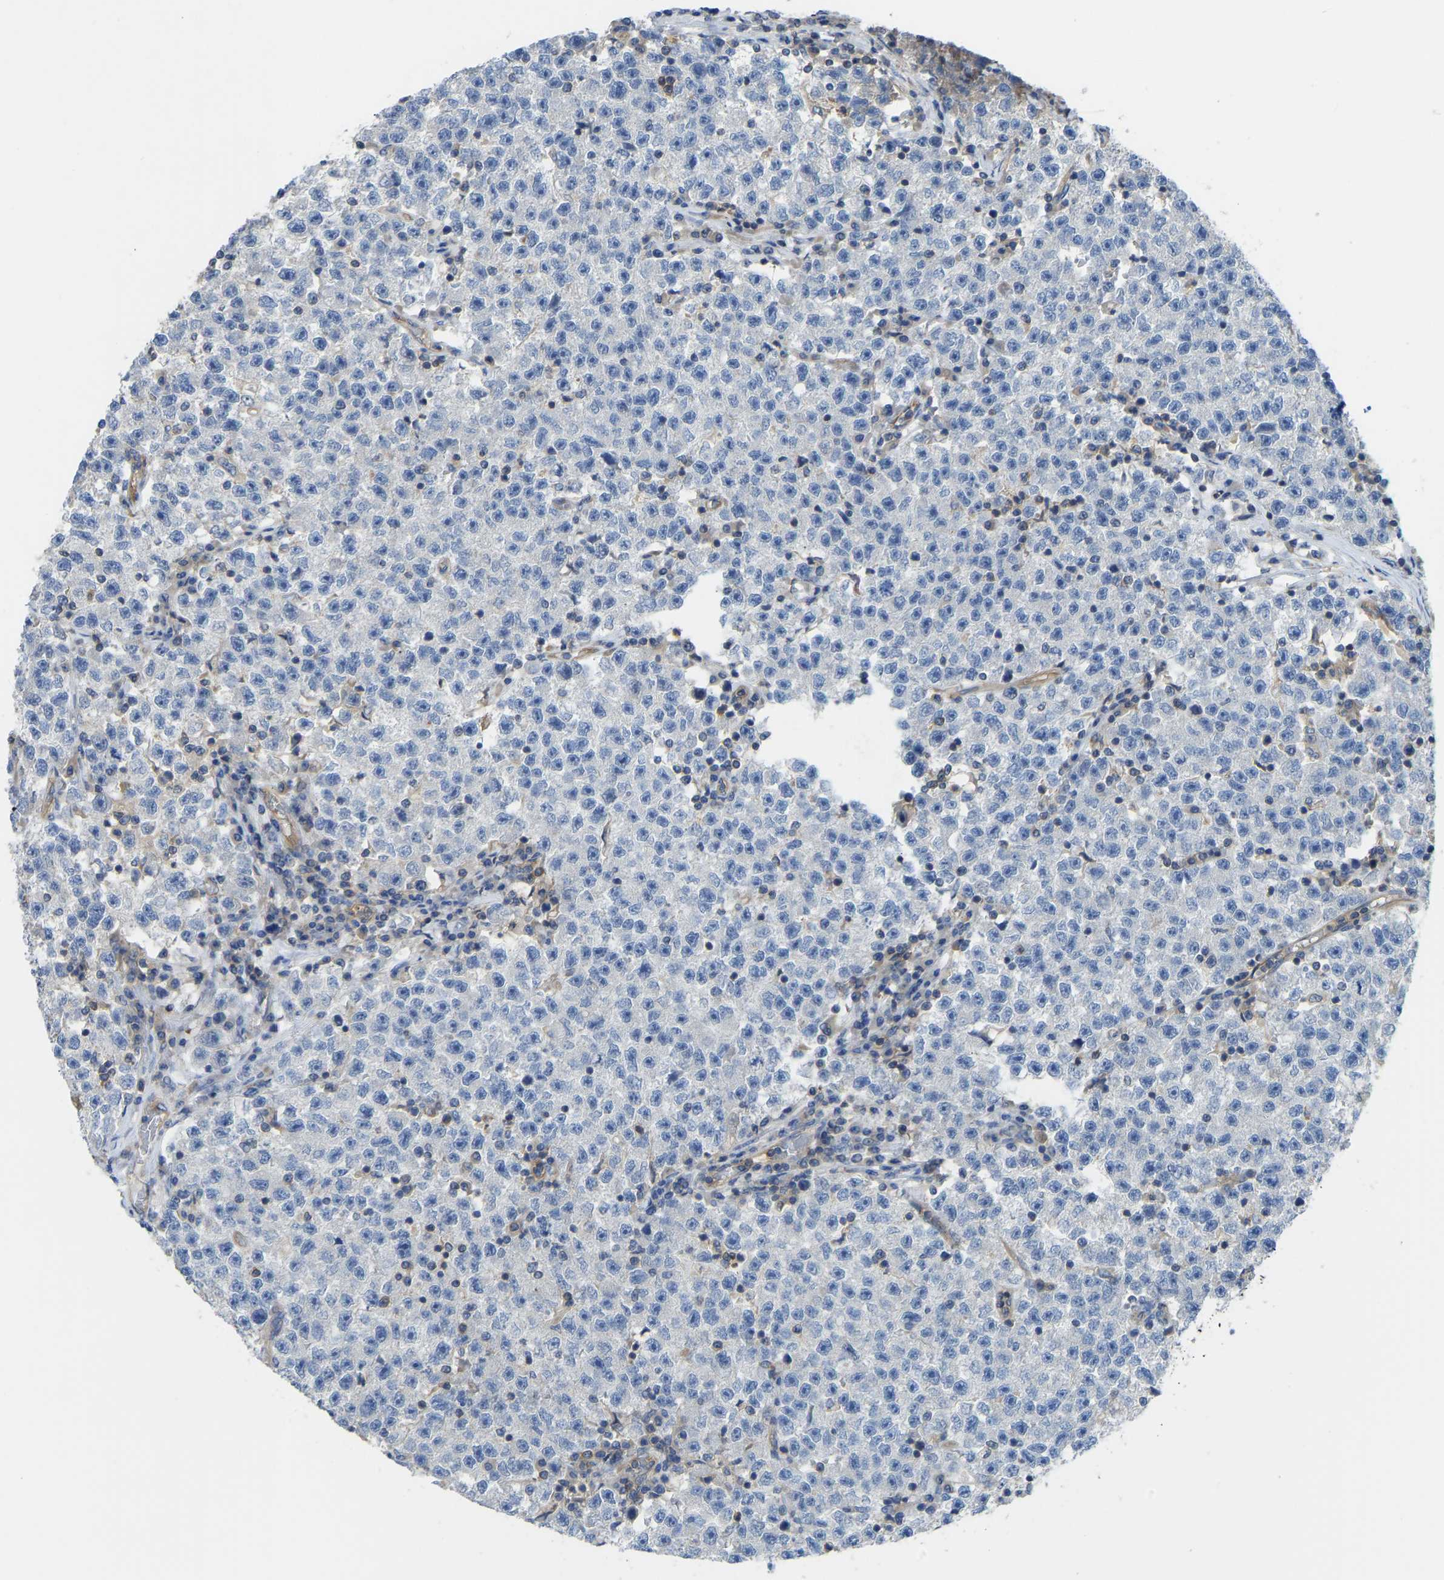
{"staining": {"intensity": "negative", "quantity": "none", "location": "none"}, "tissue": "testis cancer", "cell_type": "Tumor cells", "image_type": "cancer", "snomed": [{"axis": "morphology", "description": "Seminoma, NOS"}, {"axis": "topography", "description": "Testis"}], "caption": "Immunohistochemistry (IHC) photomicrograph of neoplastic tissue: human testis cancer (seminoma) stained with DAB (3,3'-diaminobenzidine) reveals no significant protein expression in tumor cells.", "gene": "PPP3CA", "patient": {"sex": "male", "age": 22}}